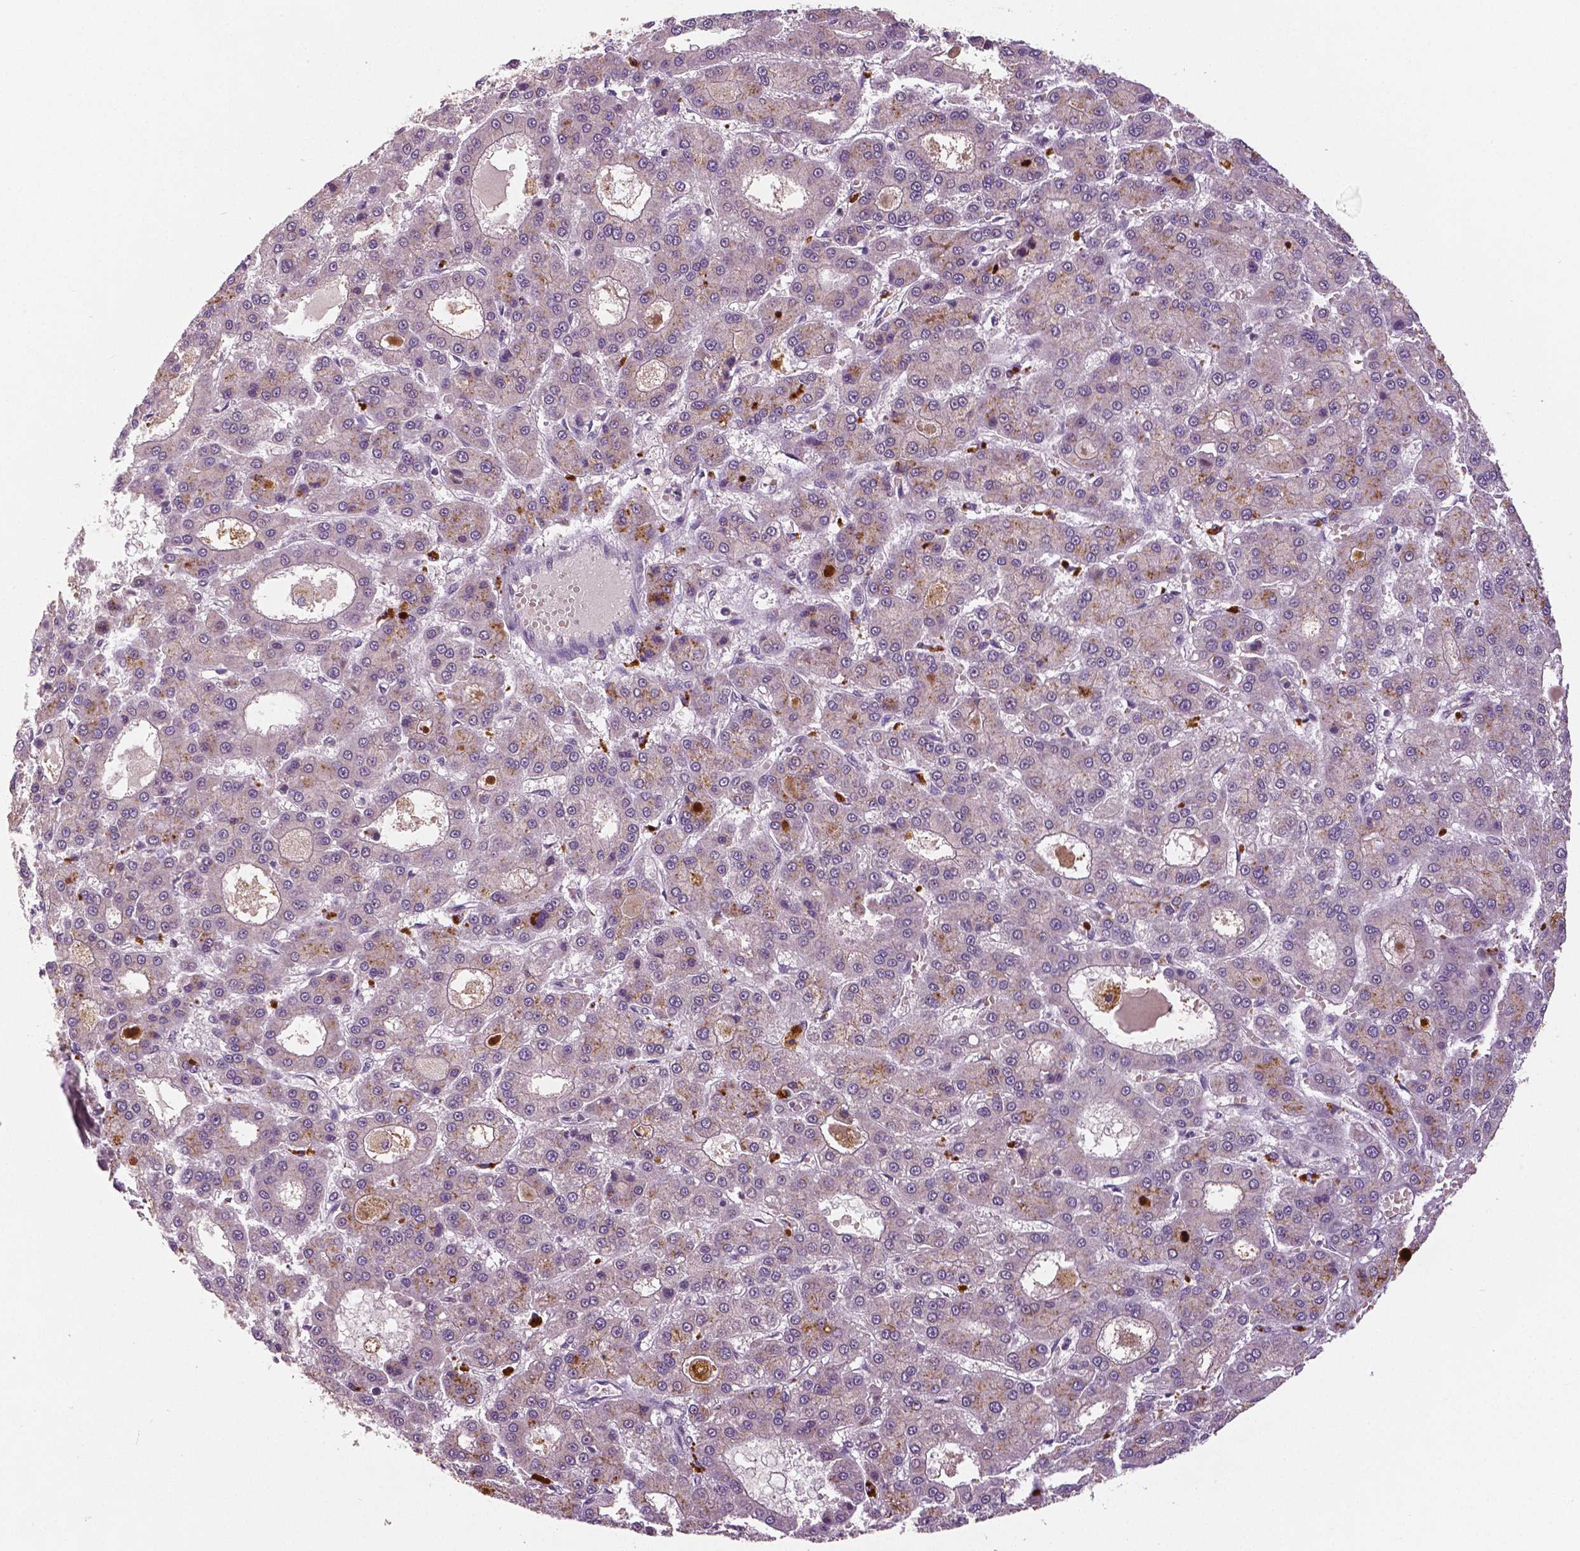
{"staining": {"intensity": "negative", "quantity": "none", "location": "none"}, "tissue": "liver cancer", "cell_type": "Tumor cells", "image_type": "cancer", "snomed": [{"axis": "morphology", "description": "Carcinoma, Hepatocellular, NOS"}, {"axis": "topography", "description": "Liver"}], "caption": "An IHC histopathology image of liver hepatocellular carcinoma is shown. There is no staining in tumor cells of liver hepatocellular carcinoma.", "gene": "MKI67", "patient": {"sex": "male", "age": 70}}